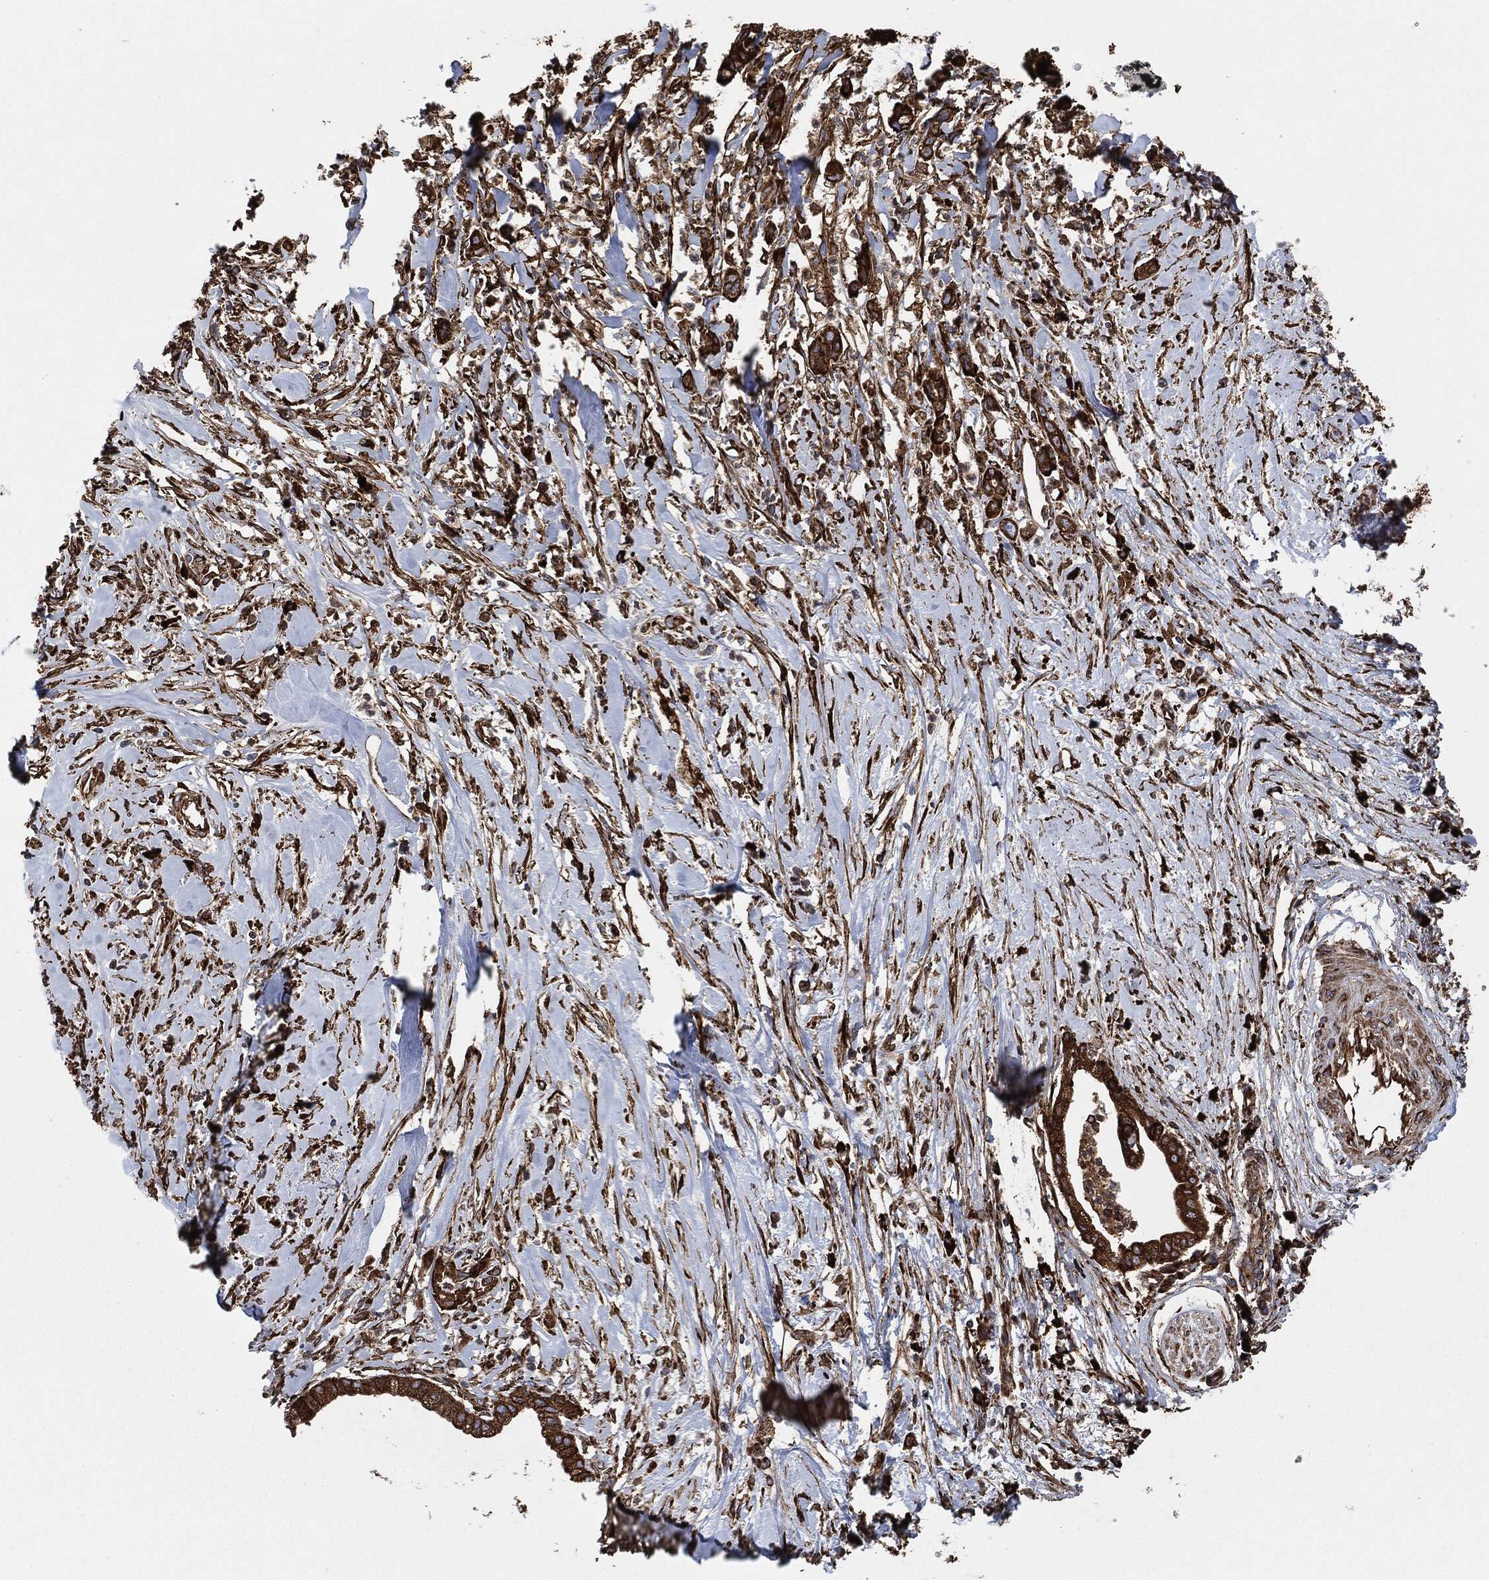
{"staining": {"intensity": "strong", "quantity": ">75%", "location": "cytoplasmic/membranous"}, "tissue": "pancreatic cancer", "cell_type": "Tumor cells", "image_type": "cancer", "snomed": [{"axis": "morphology", "description": "Normal tissue, NOS"}, {"axis": "morphology", "description": "Adenocarcinoma, NOS"}, {"axis": "topography", "description": "Pancreas"}], "caption": "Pancreatic cancer stained with immunohistochemistry displays strong cytoplasmic/membranous expression in approximately >75% of tumor cells.", "gene": "AMFR", "patient": {"sex": "female", "age": 58}}